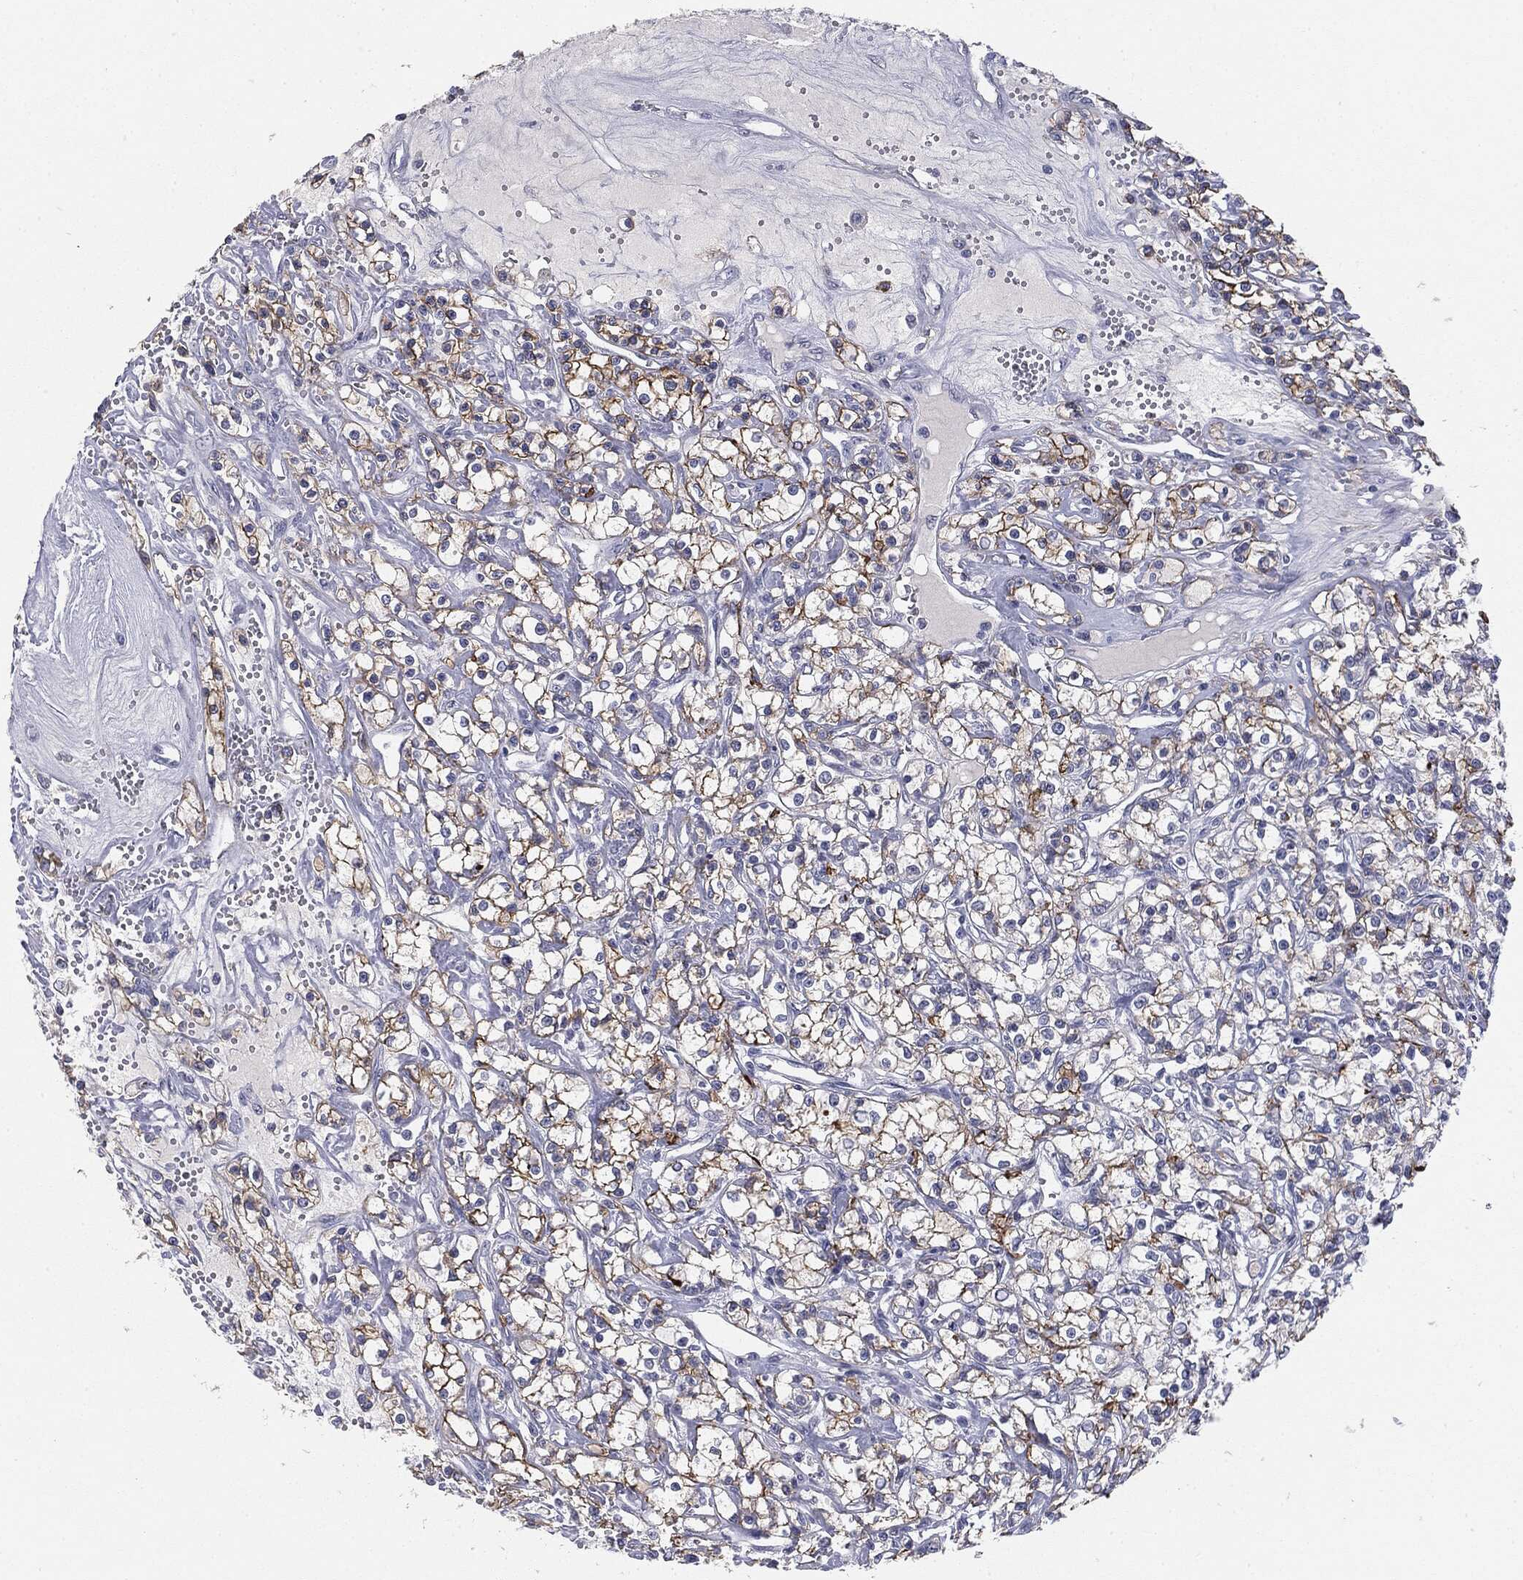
{"staining": {"intensity": "weak", "quantity": "25%-75%", "location": "cytoplasmic/membranous"}, "tissue": "renal cancer", "cell_type": "Tumor cells", "image_type": "cancer", "snomed": [{"axis": "morphology", "description": "Adenocarcinoma, NOS"}, {"axis": "topography", "description": "Kidney"}], "caption": "A low amount of weak cytoplasmic/membranous expression is present in about 25%-75% of tumor cells in renal adenocarcinoma tissue.", "gene": "MUC1", "patient": {"sex": "female", "age": 59}}